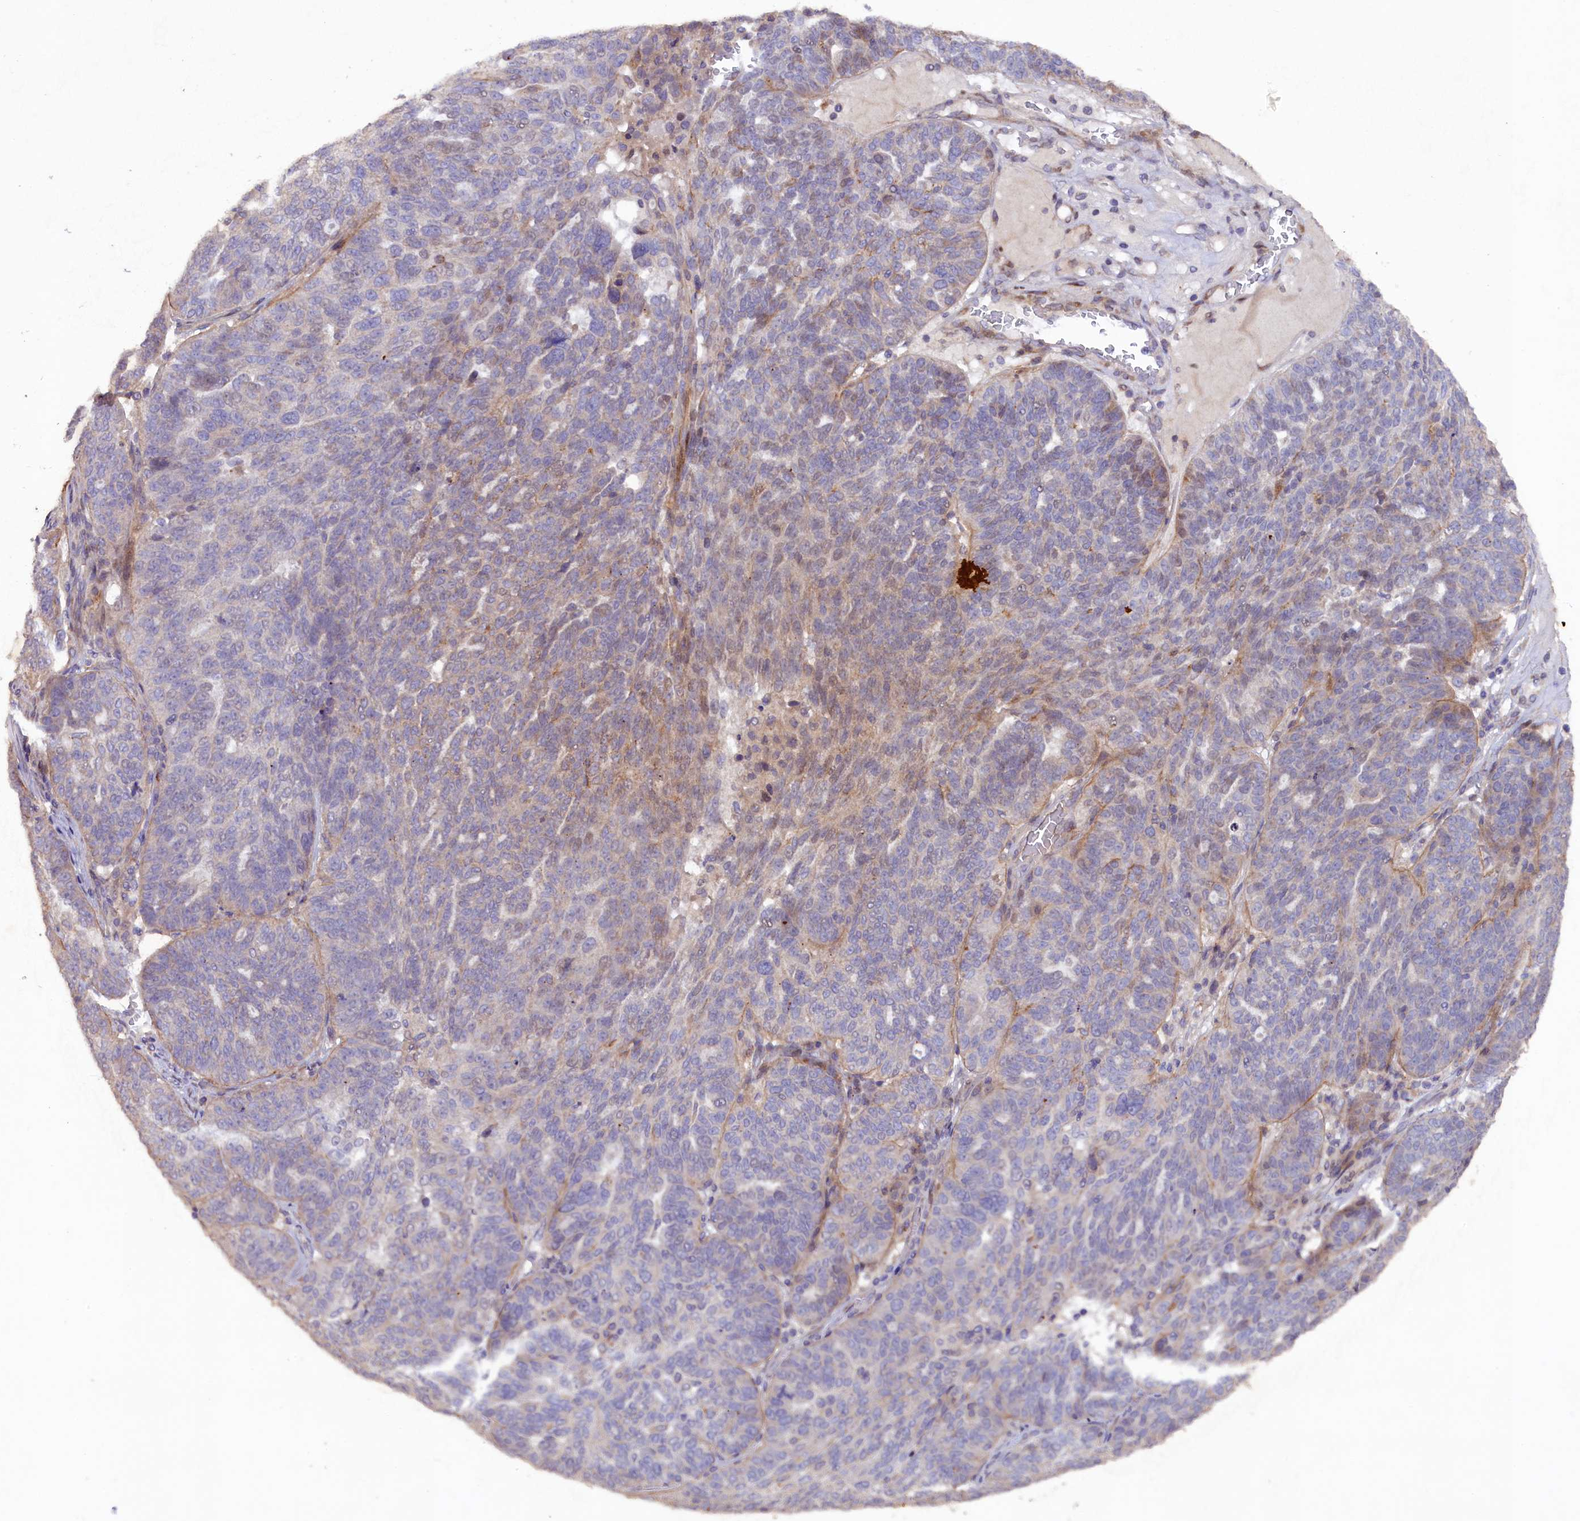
{"staining": {"intensity": "weak", "quantity": "25%-75%", "location": "cytoplasmic/membranous"}, "tissue": "ovarian cancer", "cell_type": "Tumor cells", "image_type": "cancer", "snomed": [{"axis": "morphology", "description": "Cystadenocarcinoma, serous, NOS"}, {"axis": "topography", "description": "Ovary"}], "caption": "Serous cystadenocarcinoma (ovarian) stained with DAB immunohistochemistry (IHC) exhibits low levels of weak cytoplasmic/membranous staining in about 25%-75% of tumor cells.", "gene": "SSC5D", "patient": {"sex": "female", "age": 59}}